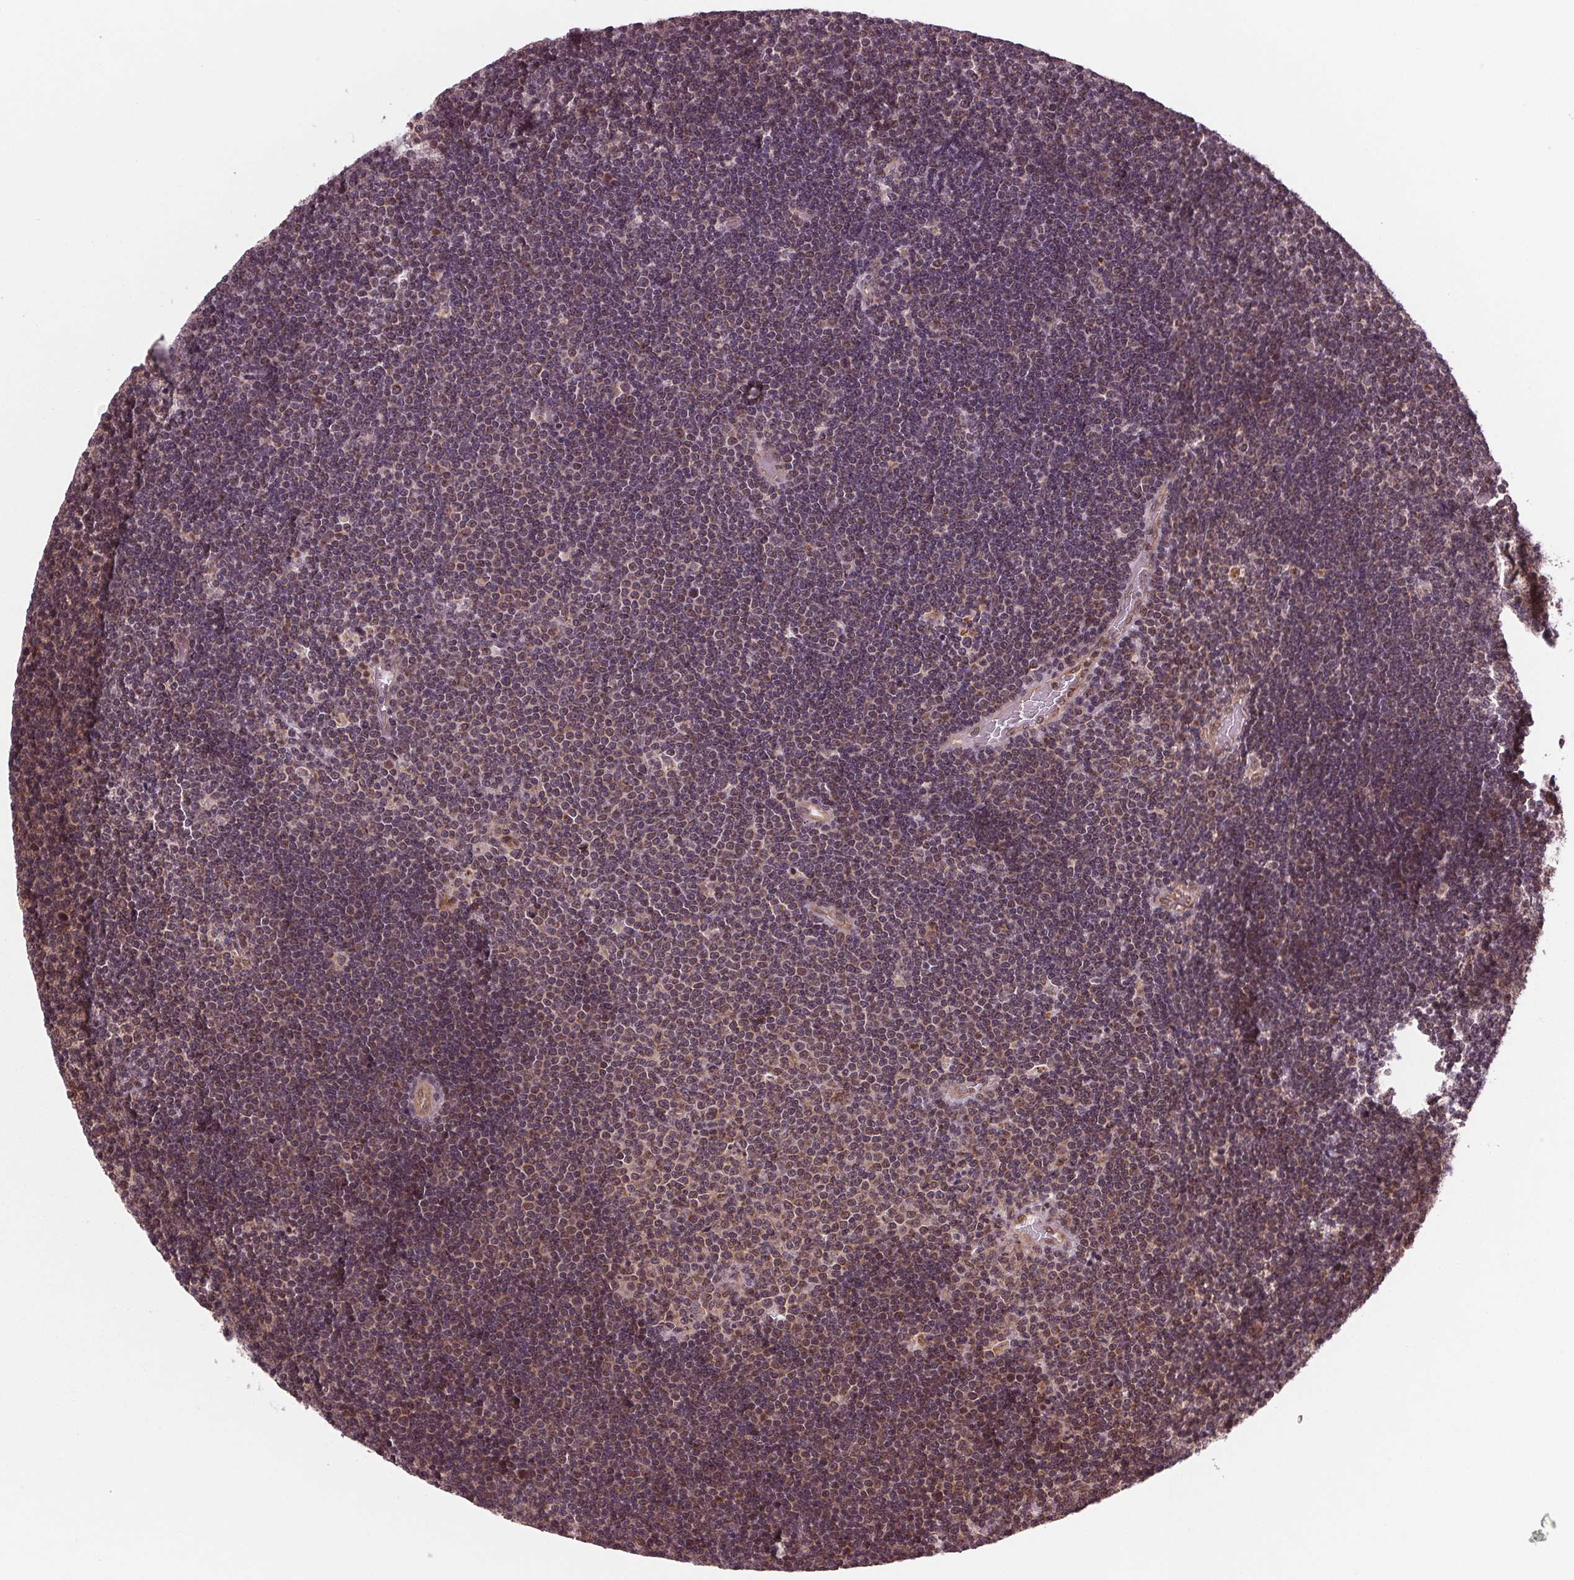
{"staining": {"intensity": "weak", "quantity": "<25%", "location": "cytoplasmic/membranous"}, "tissue": "lymphoma", "cell_type": "Tumor cells", "image_type": "cancer", "snomed": [{"axis": "morphology", "description": "Malignant lymphoma, non-Hodgkin's type, Low grade"}, {"axis": "topography", "description": "Brain"}], "caption": "Tumor cells show no significant staining in lymphoma.", "gene": "STAT3", "patient": {"sex": "female", "age": 66}}